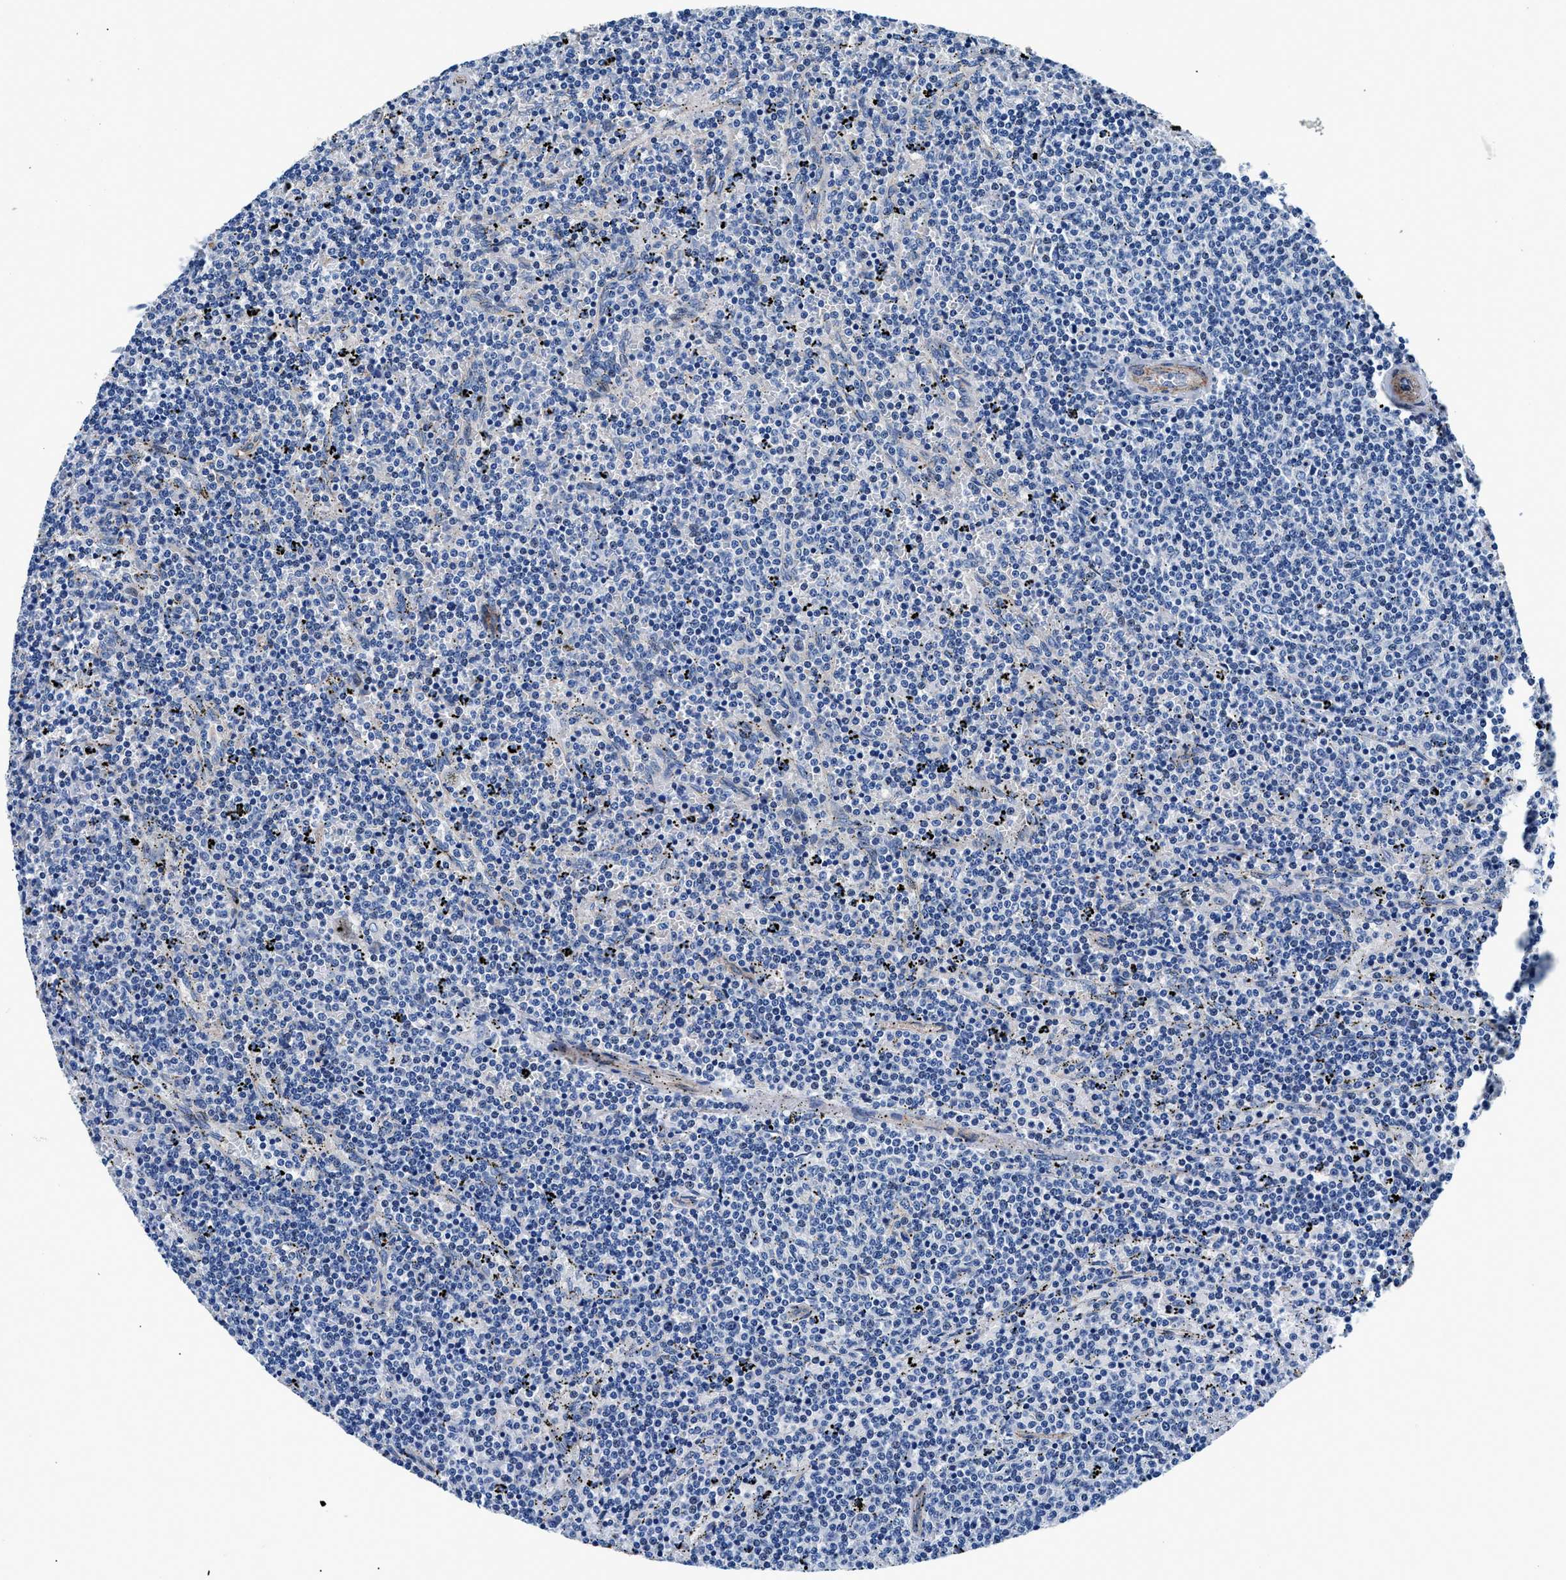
{"staining": {"intensity": "negative", "quantity": "none", "location": "none"}, "tissue": "lymphoma", "cell_type": "Tumor cells", "image_type": "cancer", "snomed": [{"axis": "morphology", "description": "Malignant lymphoma, non-Hodgkin's type, Low grade"}, {"axis": "topography", "description": "Spleen"}], "caption": "Protein analysis of low-grade malignant lymphoma, non-Hodgkin's type displays no significant expression in tumor cells. (DAB IHC with hematoxylin counter stain).", "gene": "DAG1", "patient": {"sex": "female", "age": 50}}